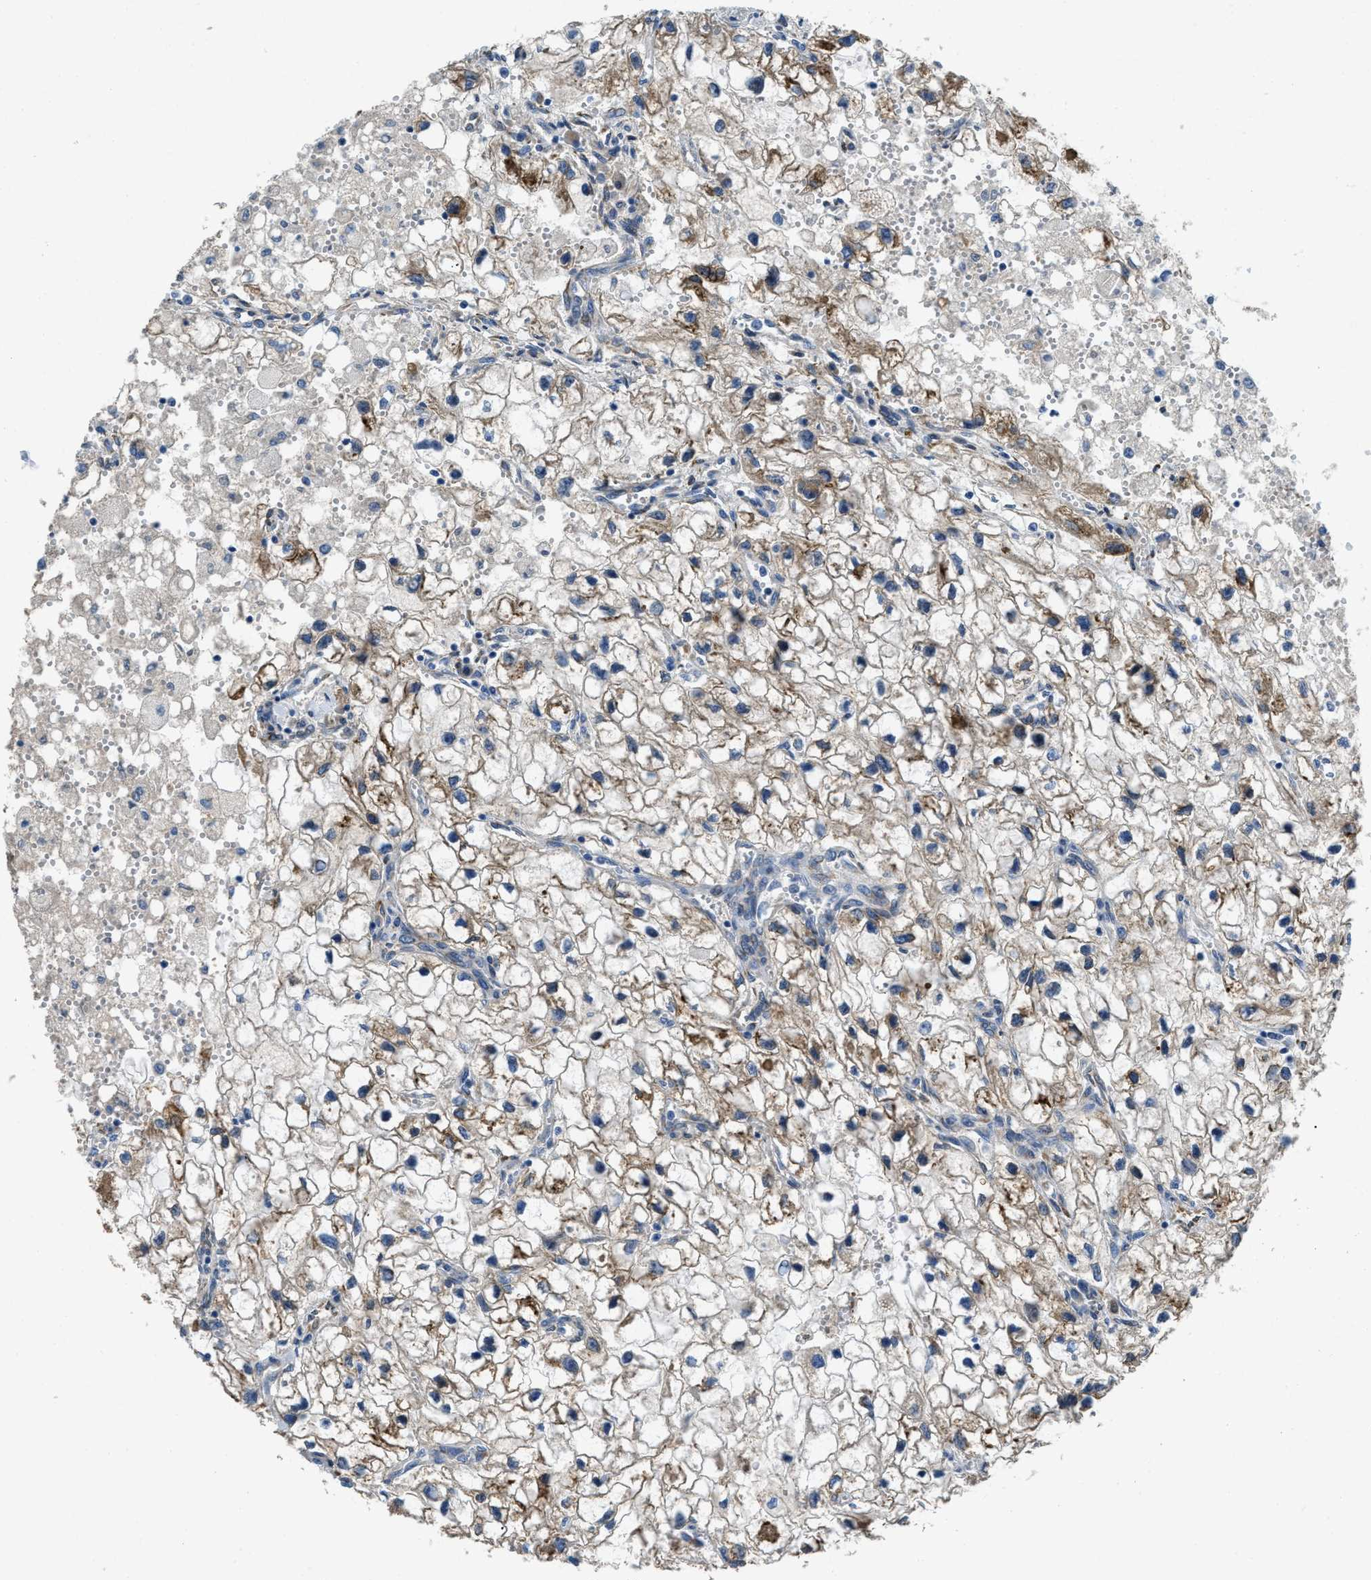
{"staining": {"intensity": "moderate", "quantity": ">75%", "location": "cytoplasmic/membranous"}, "tissue": "renal cancer", "cell_type": "Tumor cells", "image_type": "cancer", "snomed": [{"axis": "morphology", "description": "Adenocarcinoma, NOS"}, {"axis": "topography", "description": "Kidney"}], "caption": "This is a histology image of immunohistochemistry (IHC) staining of renal cancer (adenocarcinoma), which shows moderate expression in the cytoplasmic/membranous of tumor cells.", "gene": "GGCX", "patient": {"sex": "female", "age": 70}}